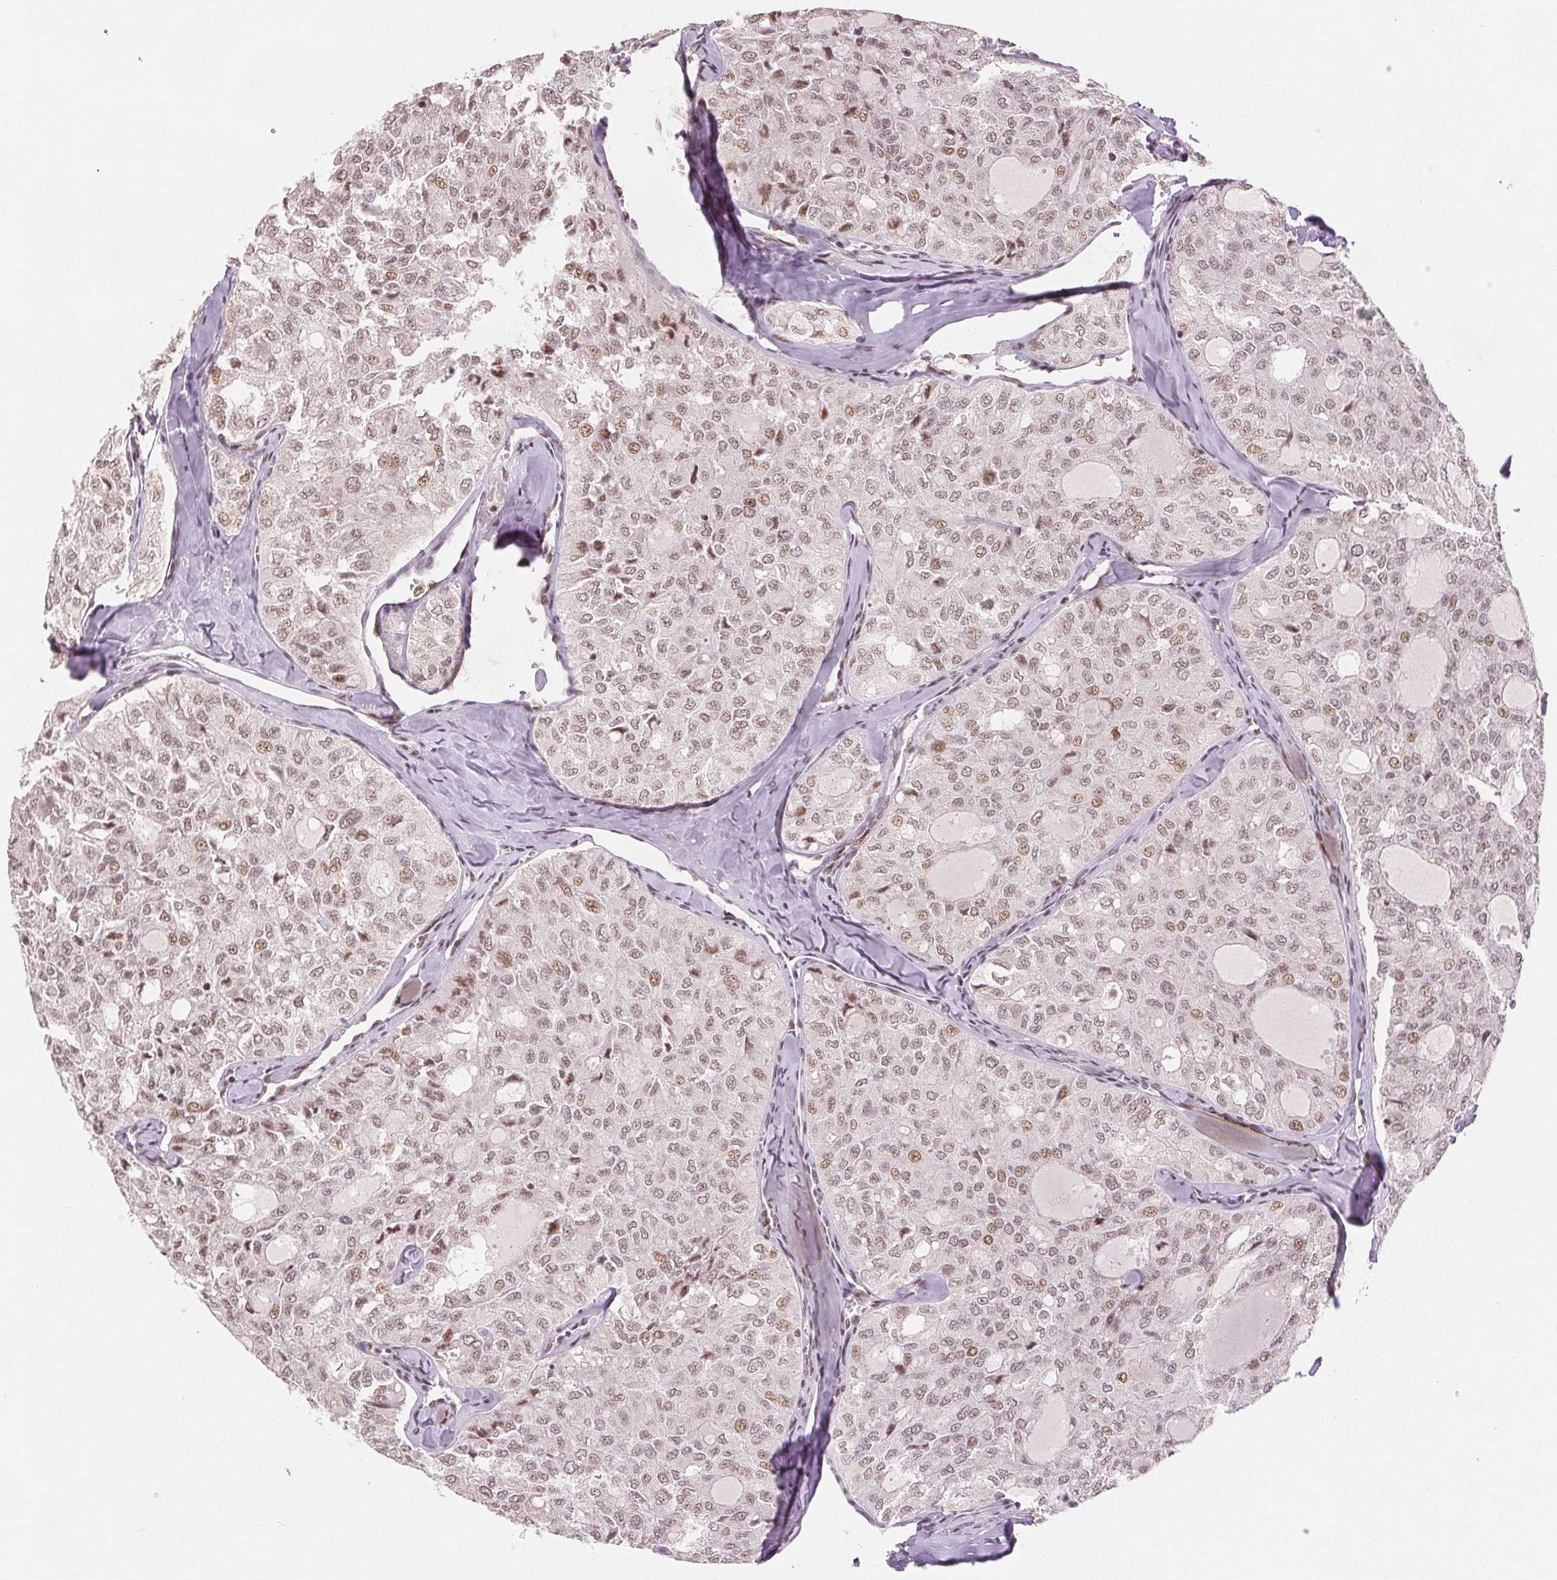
{"staining": {"intensity": "weak", "quantity": ">75%", "location": "nuclear"}, "tissue": "thyroid cancer", "cell_type": "Tumor cells", "image_type": "cancer", "snomed": [{"axis": "morphology", "description": "Follicular adenoma carcinoma, NOS"}, {"axis": "topography", "description": "Thyroid gland"}], "caption": "This micrograph shows immunohistochemistry (IHC) staining of human thyroid cancer (follicular adenoma carcinoma), with low weak nuclear staining in approximately >75% of tumor cells.", "gene": "ZNF703", "patient": {"sex": "male", "age": 75}}